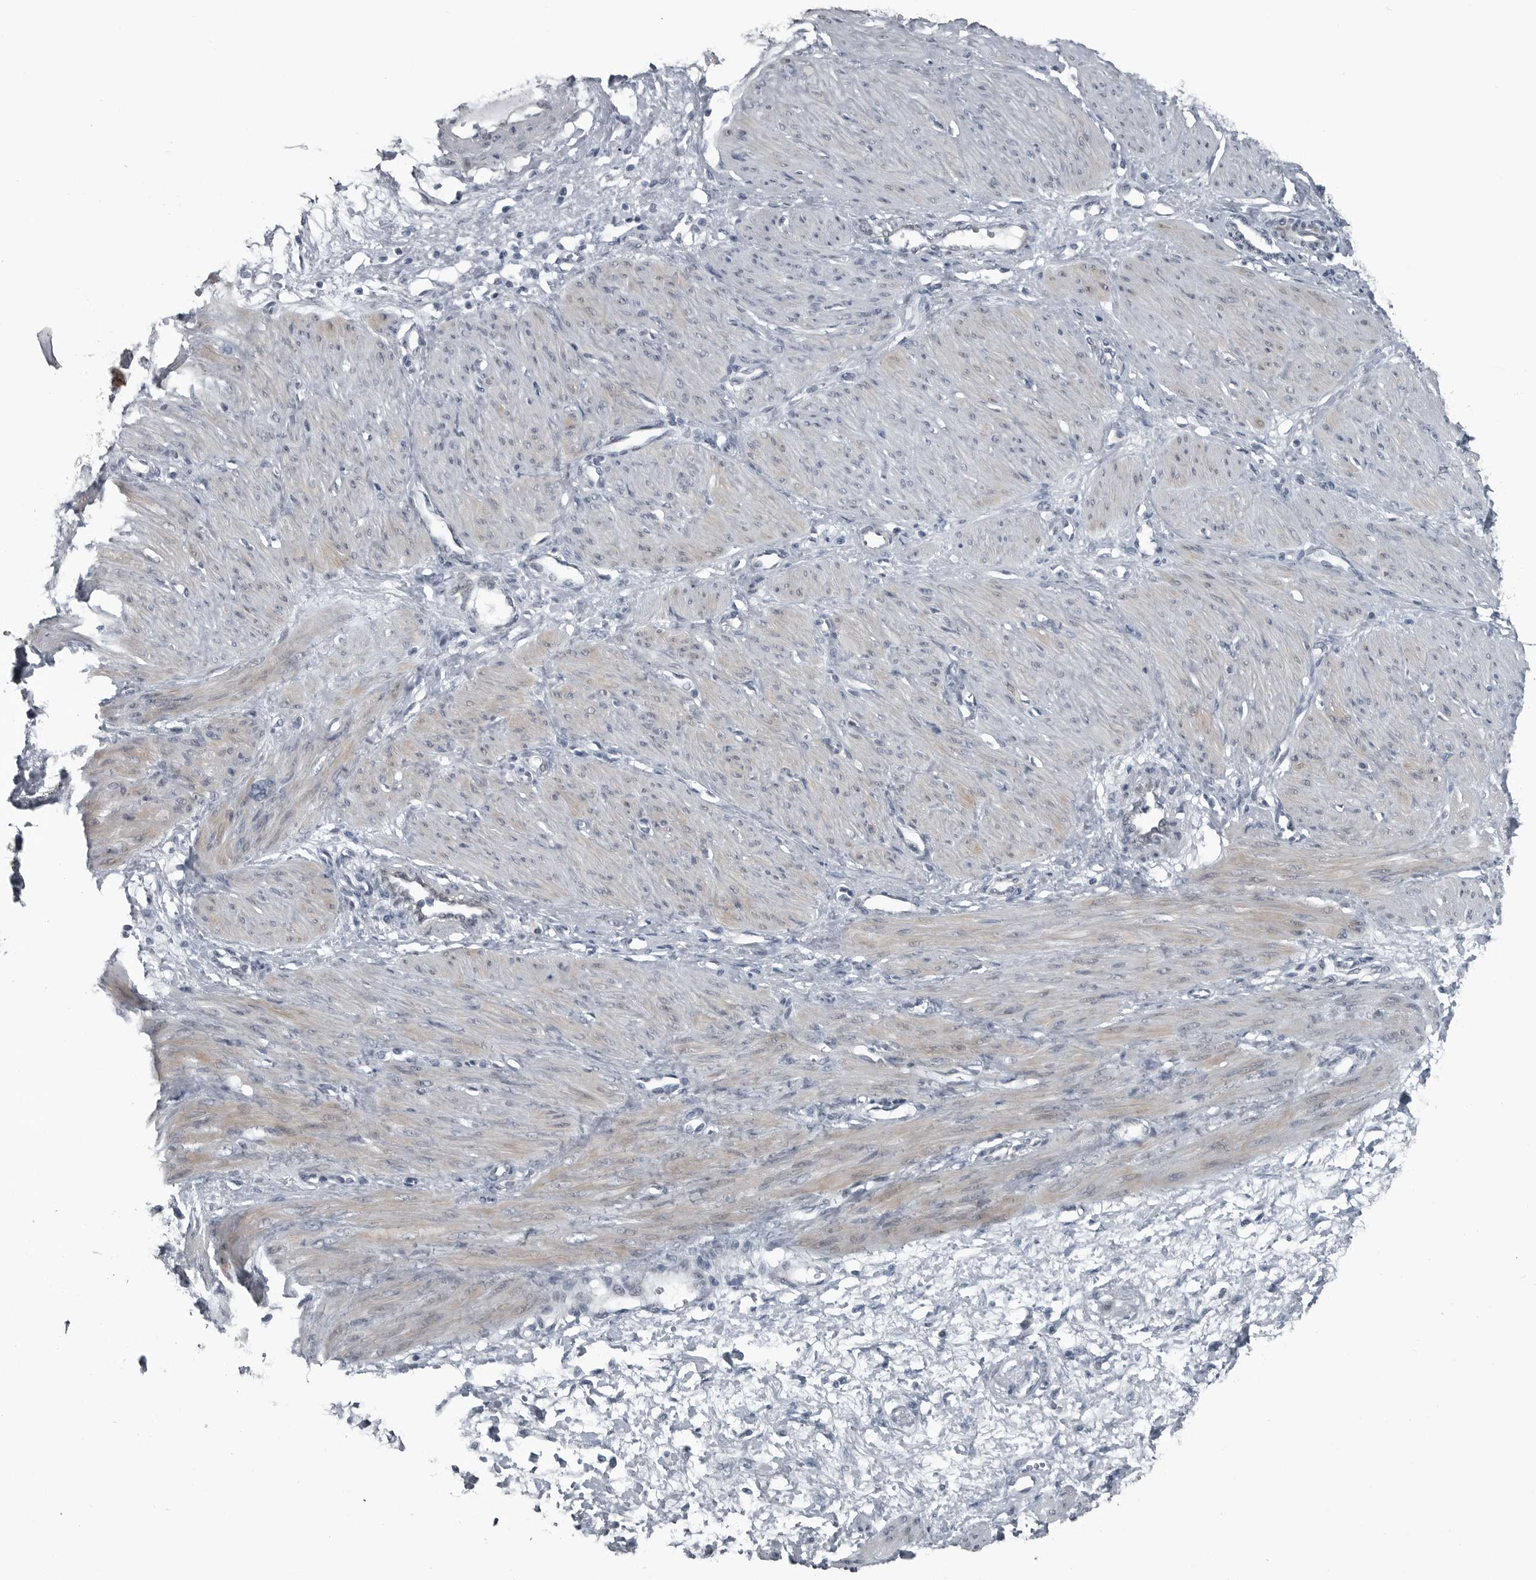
{"staining": {"intensity": "moderate", "quantity": "<25%", "location": "cytoplasmic/membranous"}, "tissue": "smooth muscle", "cell_type": "Smooth muscle cells", "image_type": "normal", "snomed": [{"axis": "morphology", "description": "Normal tissue, NOS"}, {"axis": "topography", "description": "Endometrium"}], "caption": "Human smooth muscle stained for a protein (brown) shows moderate cytoplasmic/membranous positive positivity in approximately <25% of smooth muscle cells.", "gene": "DNAAF11", "patient": {"sex": "female", "age": 33}}